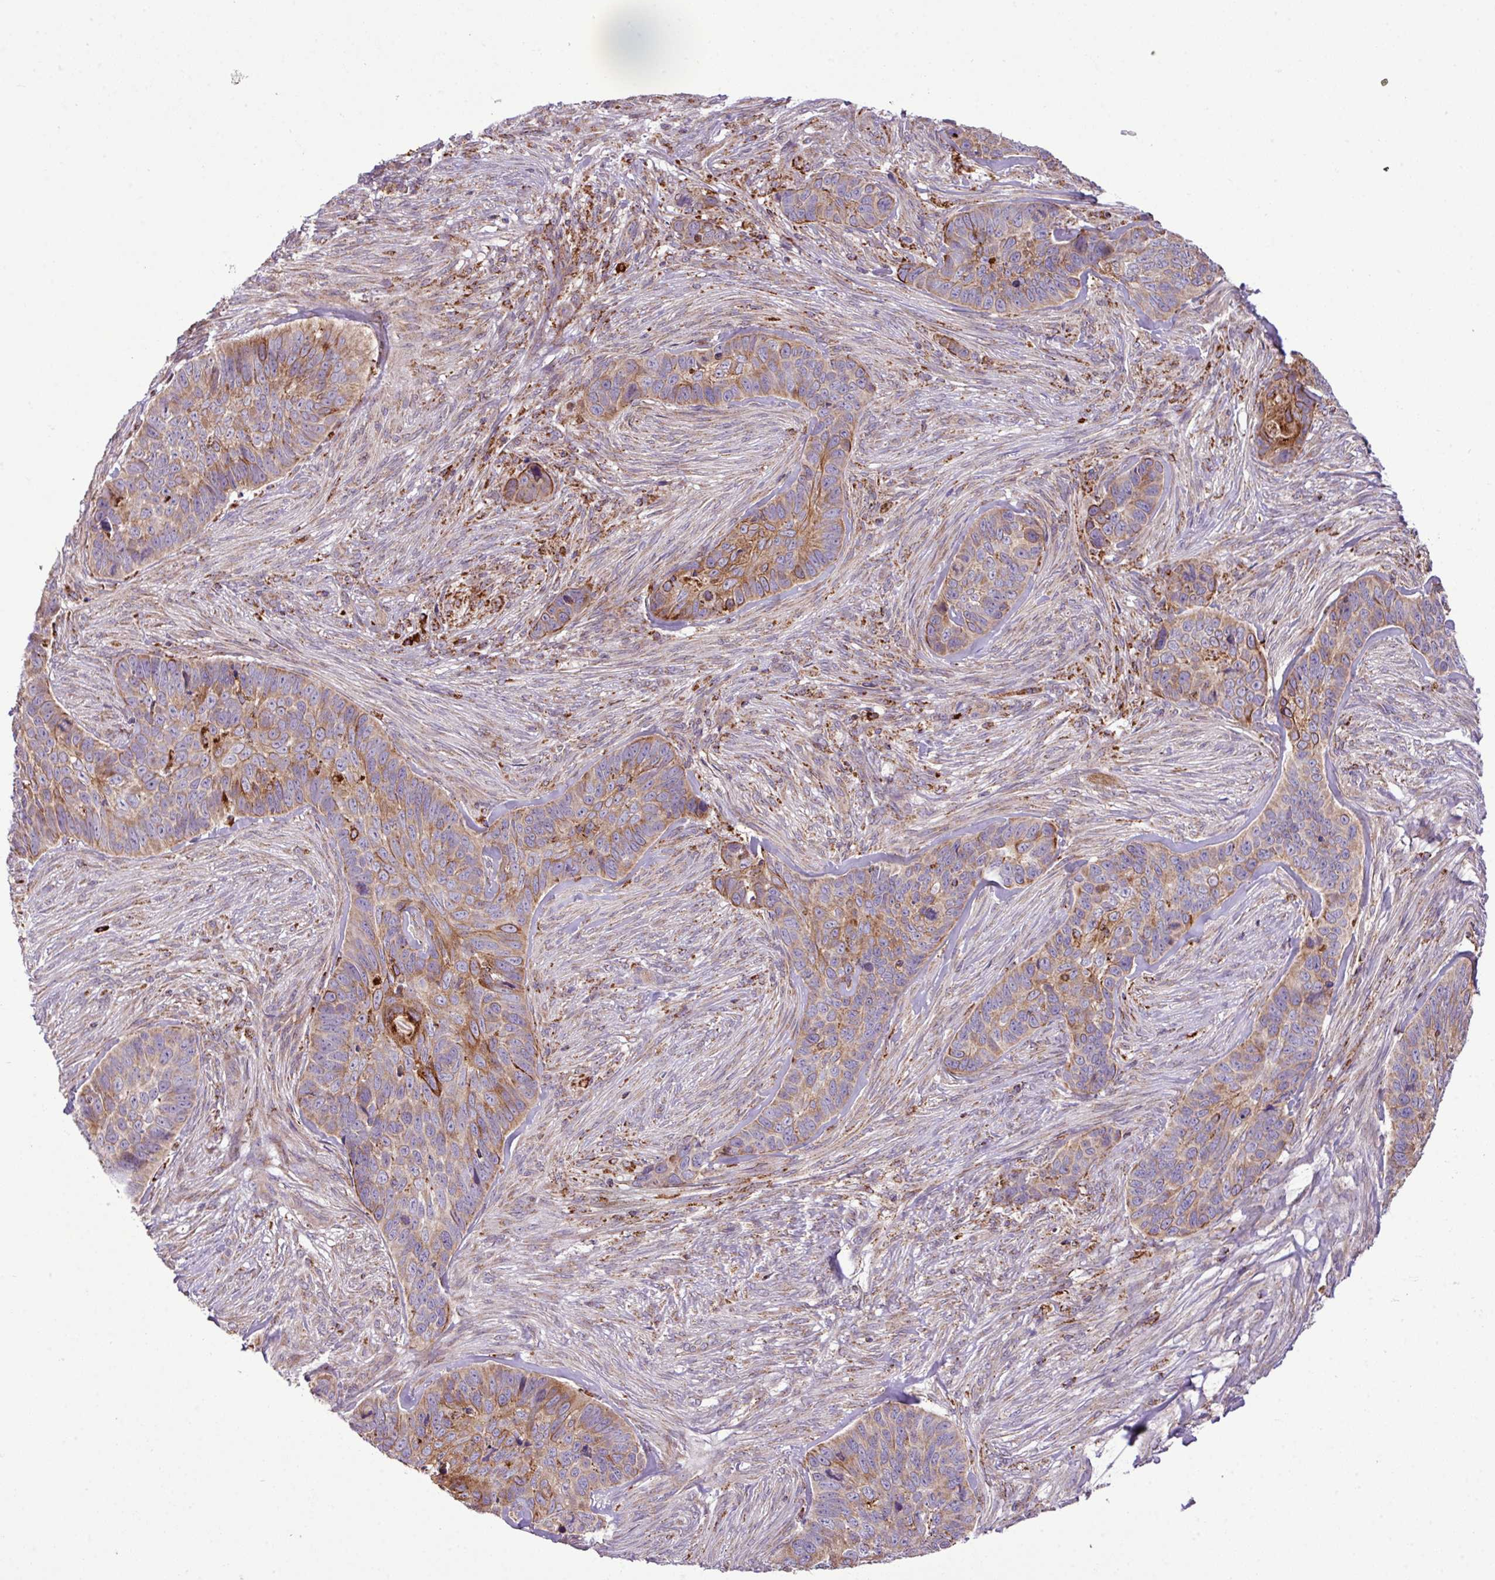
{"staining": {"intensity": "moderate", "quantity": ">75%", "location": "cytoplasmic/membranous"}, "tissue": "skin cancer", "cell_type": "Tumor cells", "image_type": "cancer", "snomed": [{"axis": "morphology", "description": "Basal cell carcinoma"}, {"axis": "topography", "description": "Skin"}], "caption": "Immunohistochemistry of human skin cancer (basal cell carcinoma) exhibits medium levels of moderate cytoplasmic/membranous positivity in about >75% of tumor cells. (Stains: DAB (3,3'-diaminobenzidine) in brown, nuclei in blue, Microscopy: brightfield microscopy at high magnification).", "gene": "ZNF569", "patient": {"sex": "female", "age": 82}}